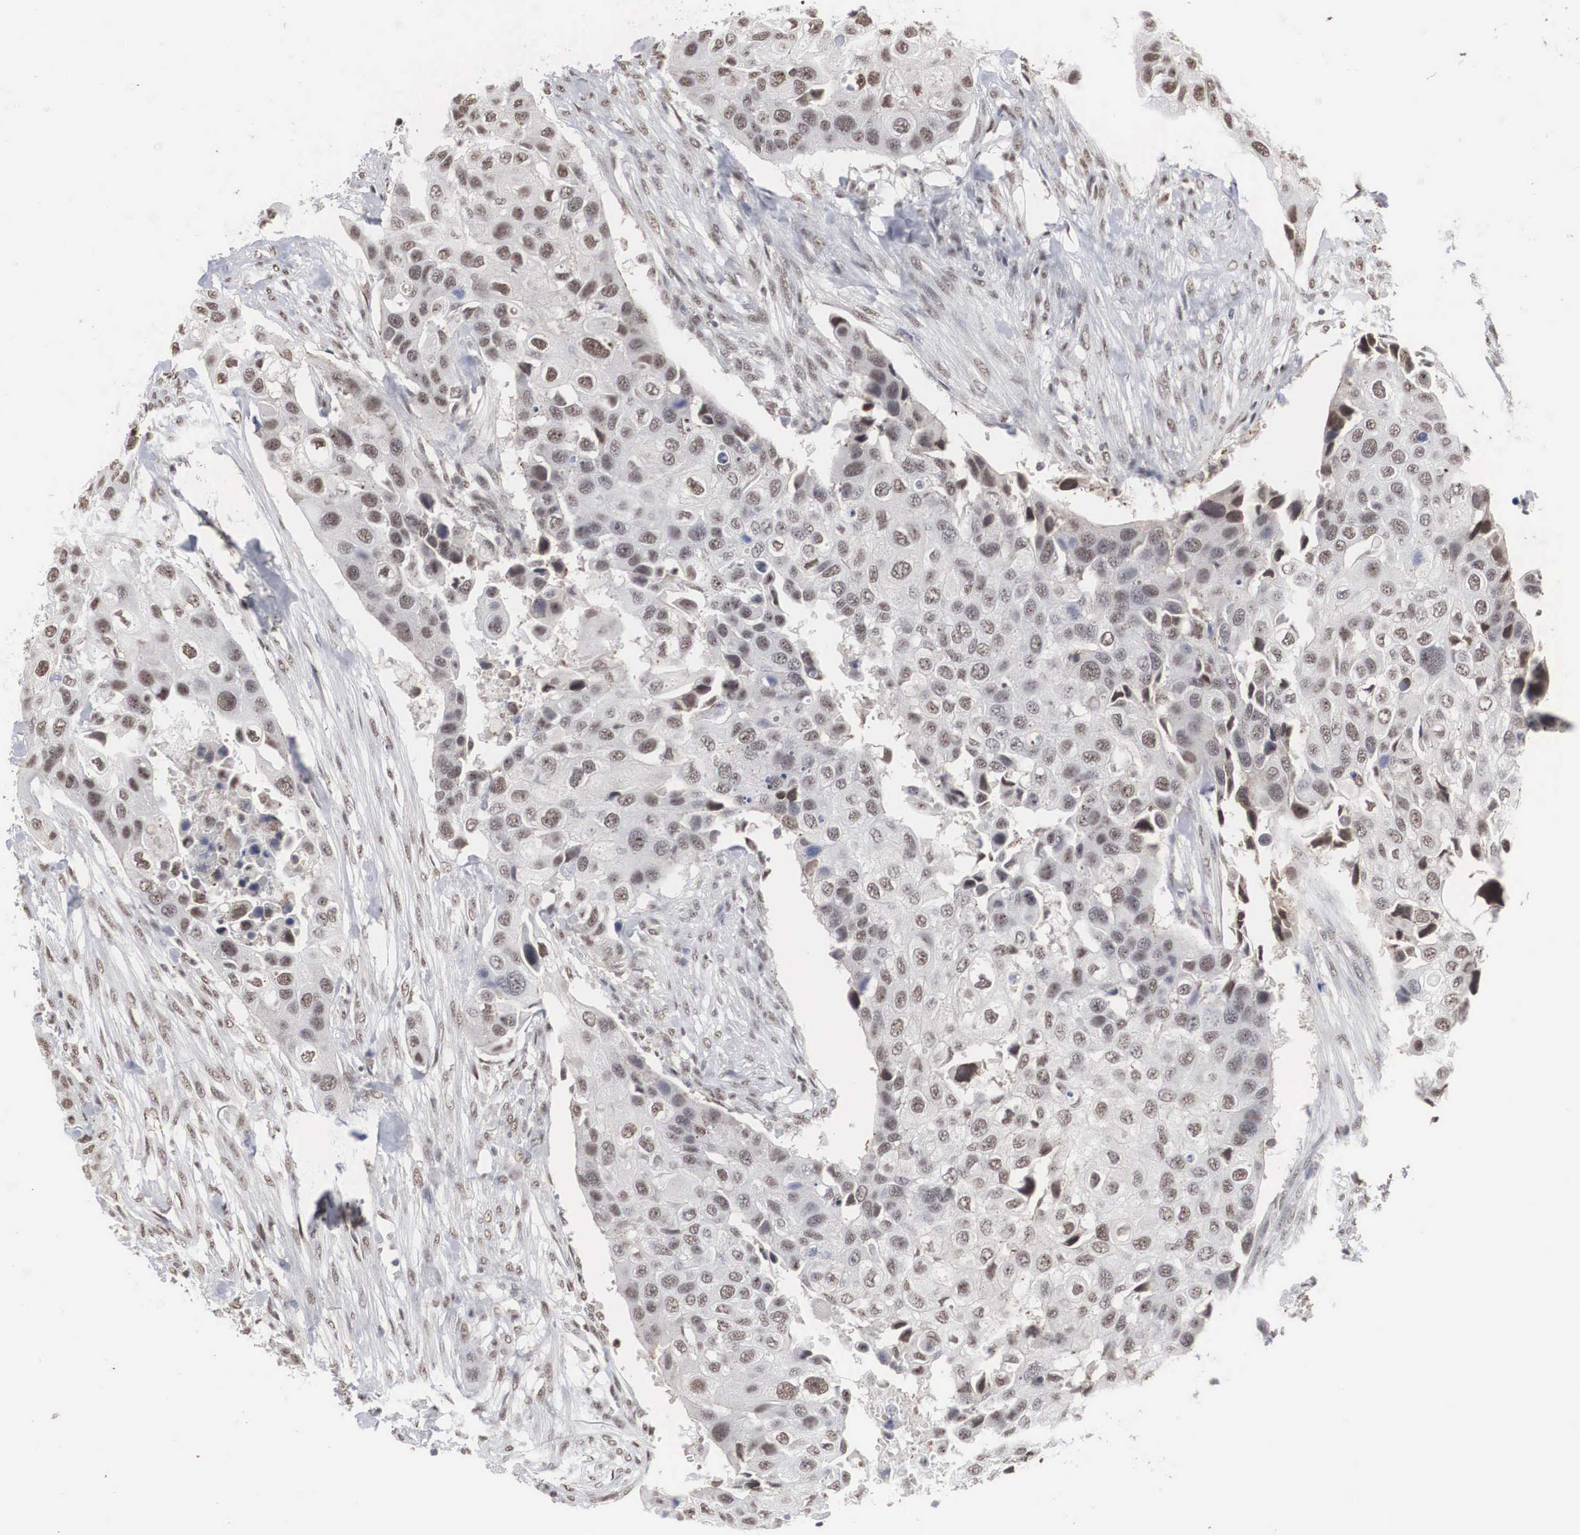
{"staining": {"intensity": "weak", "quantity": "25%-75%", "location": "nuclear"}, "tissue": "urothelial cancer", "cell_type": "Tumor cells", "image_type": "cancer", "snomed": [{"axis": "morphology", "description": "Urothelial carcinoma, High grade"}, {"axis": "topography", "description": "Urinary bladder"}], "caption": "Protein staining reveals weak nuclear staining in about 25%-75% of tumor cells in urothelial cancer.", "gene": "AUTS2", "patient": {"sex": "male", "age": 55}}